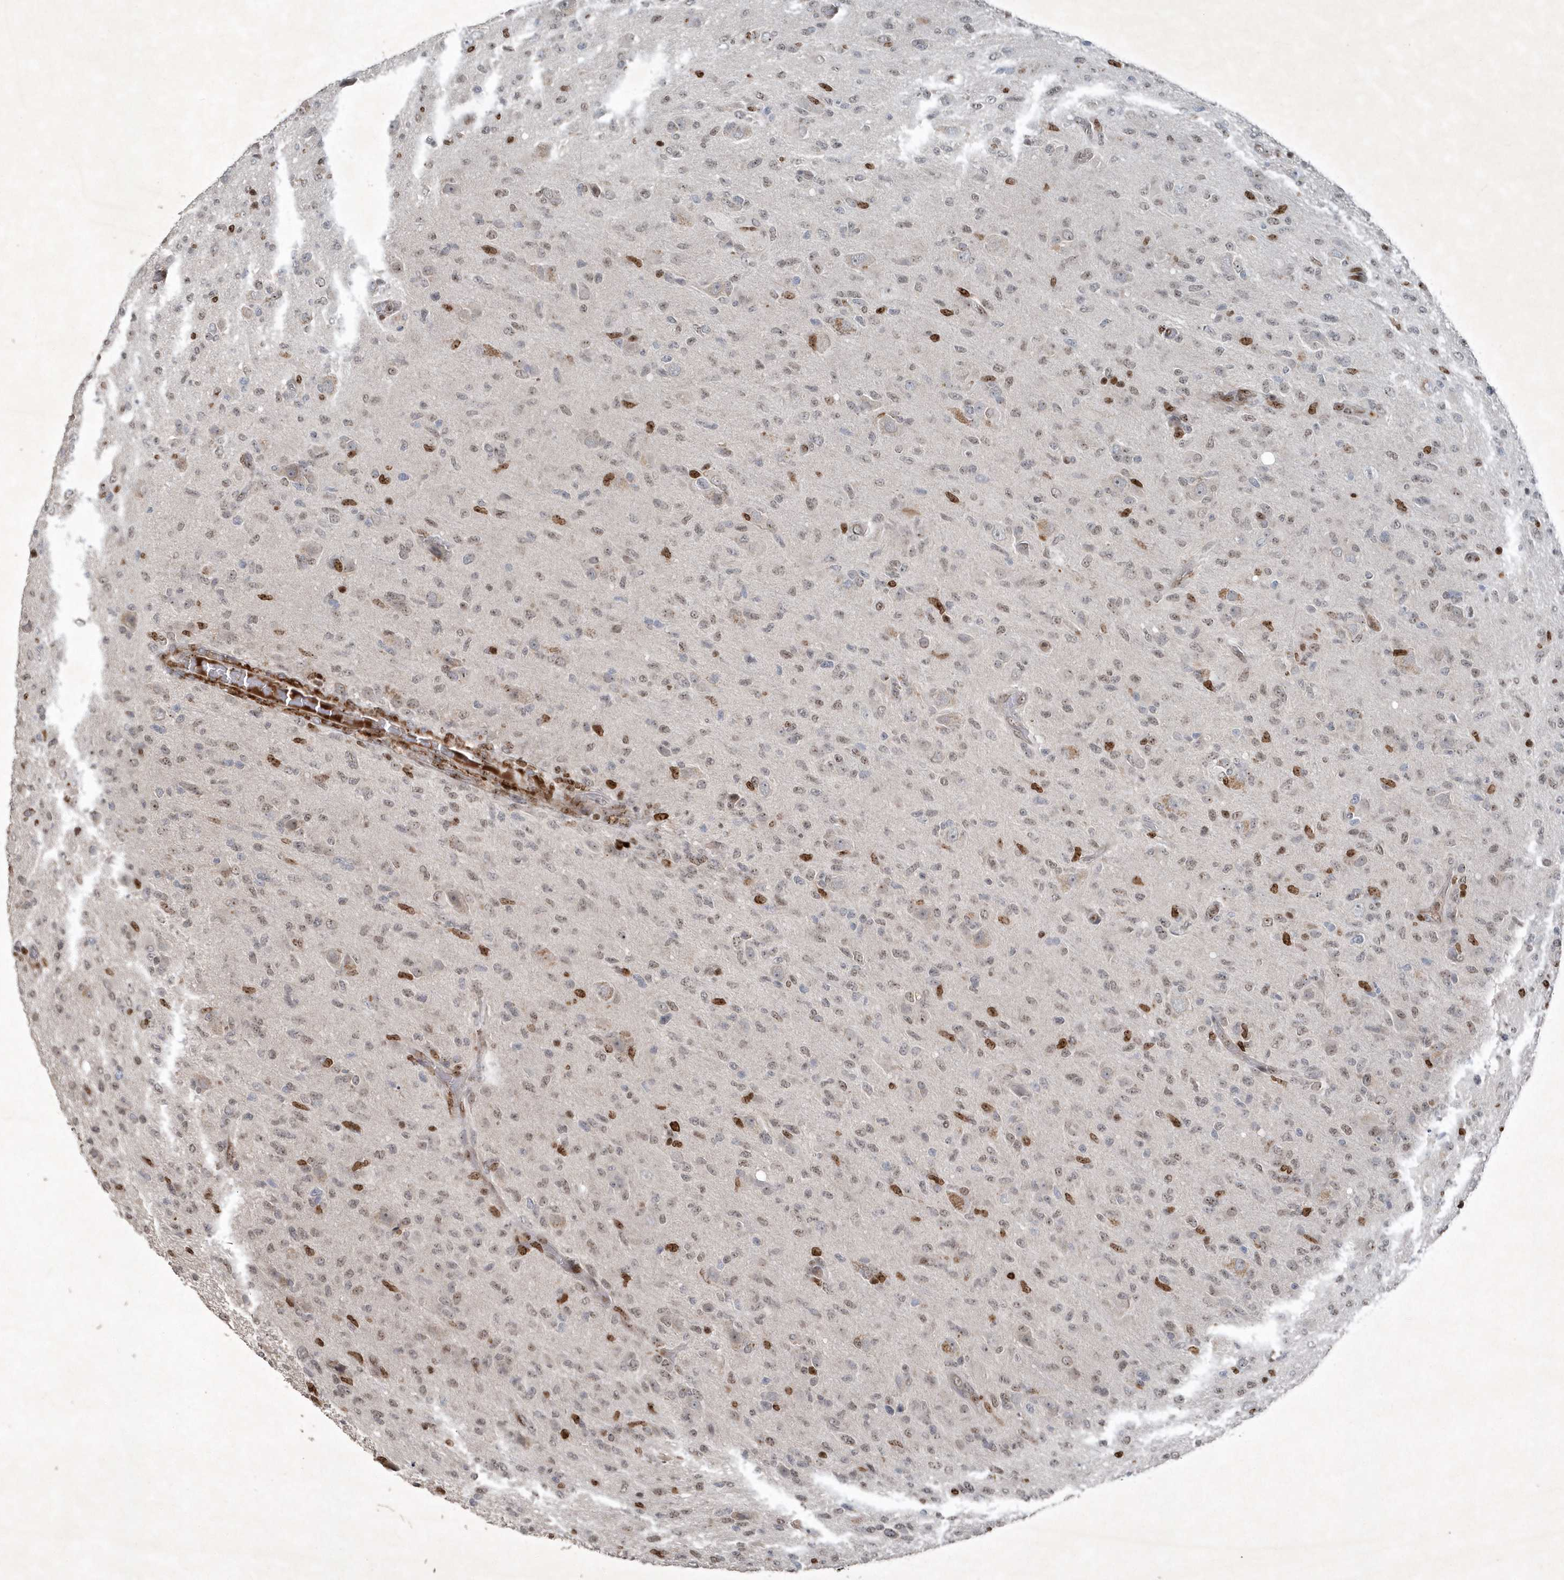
{"staining": {"intensity": "moderate", "quantity": ">75%", "location": "nuclear"}, "tissue": "glioma", "cell_type": "Tumor cells", "image_type": "cancer", "snomed": [{"axis": "morphology", "description": "Glioma, malignant, High grade"}, {"axis": "topography", "description": "Brain"}], "caption": "Glioma stained with a brown dye displays moderate nuclear positive staining in about >75% of tumor cells.", "gene": "QTRT2", "patient": {"sex": "female", "age": 57}}